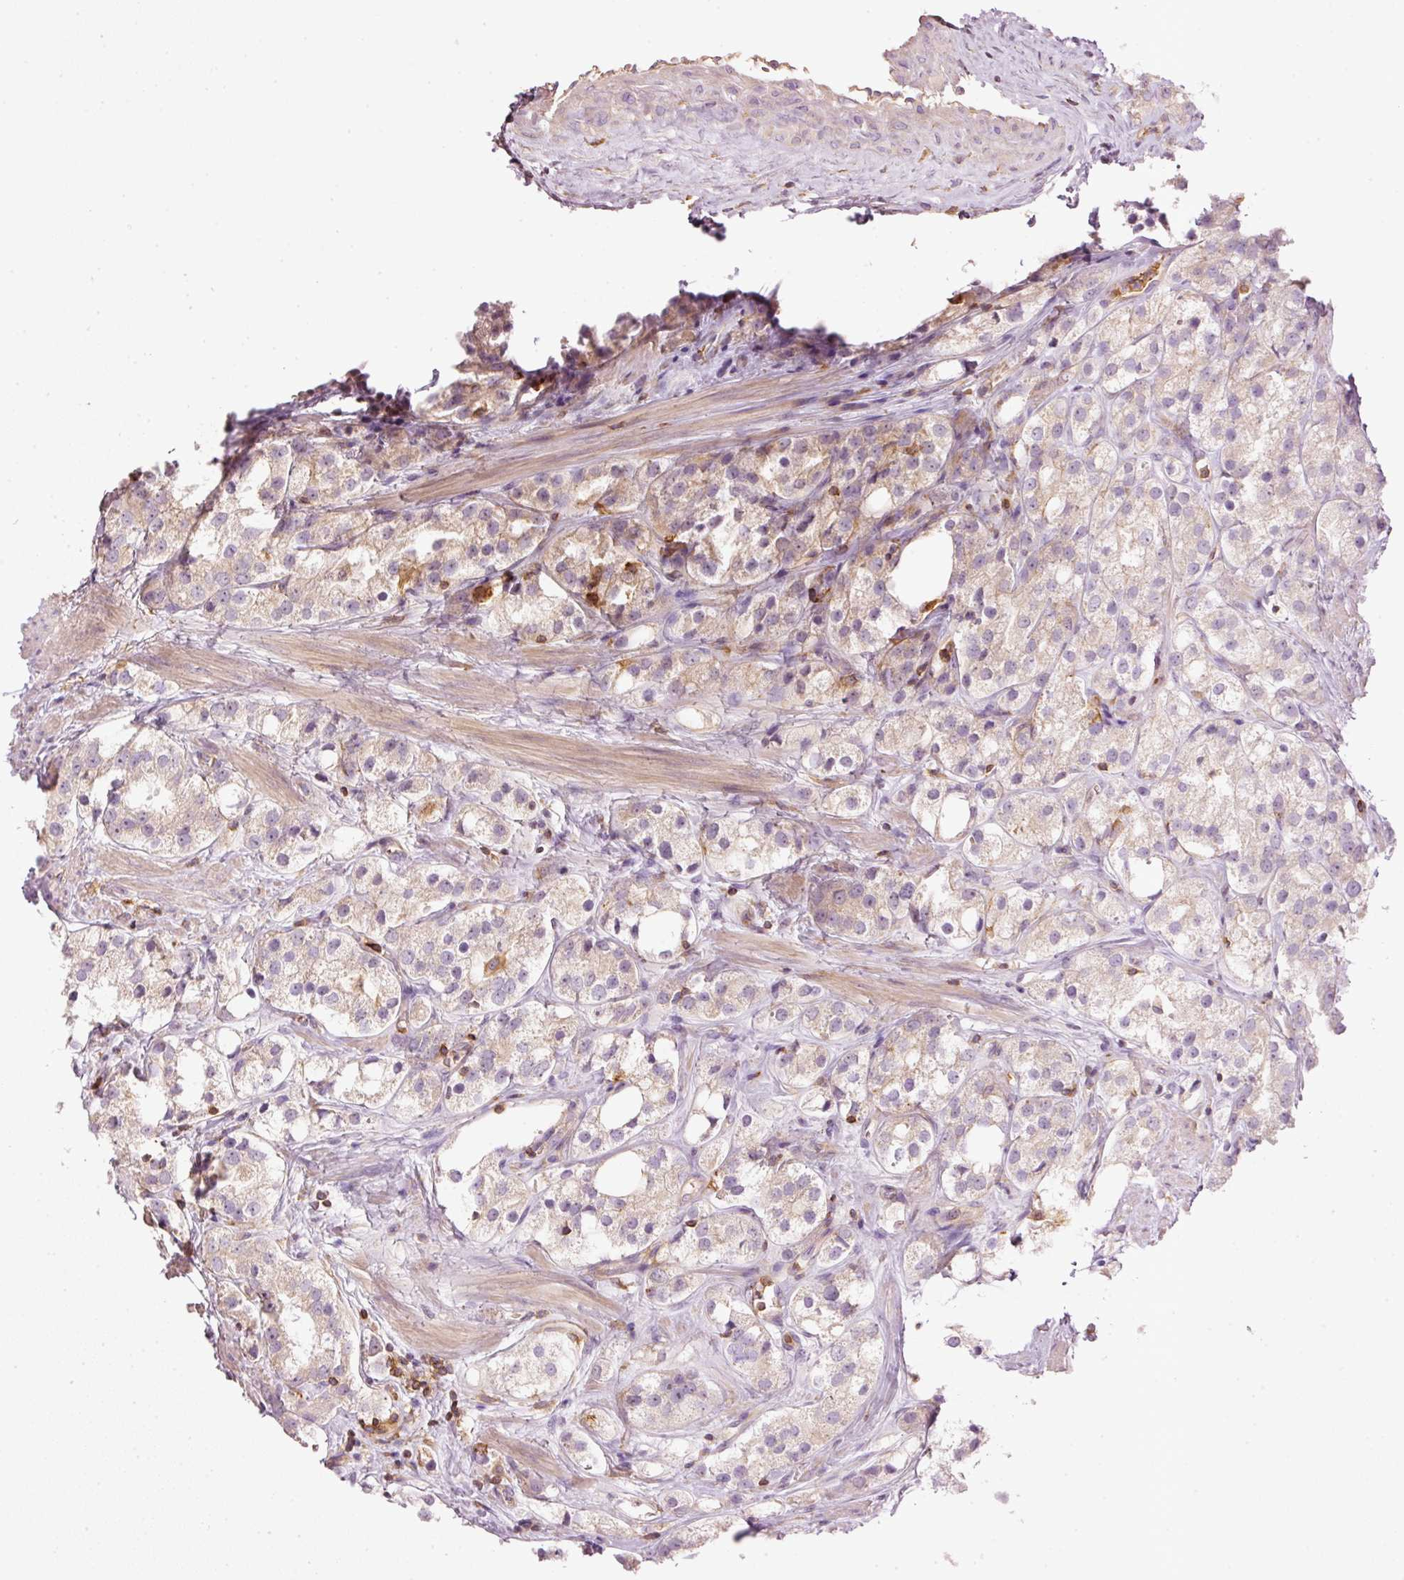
{"staining": {"intensity": "weak", "quantity": ">75%", "location": "cytoplasmic/membranous"}, "tissue": "prostate cancer", "cell_type": "Tumor cells", "image_type": "cancer", "snomed": [{"axis": "morphology", "description": "Adenocarcinoma, NOS"}, {"axis": "topography", "description": "Prostate"}], "caption": "Tumor cells display low levels of weak cytoplasmic/membranous positivity in about >75% of cells in human prostate cancer.", "gene": "SIPA1", "patient": {"sex": "male", "age": 79}}